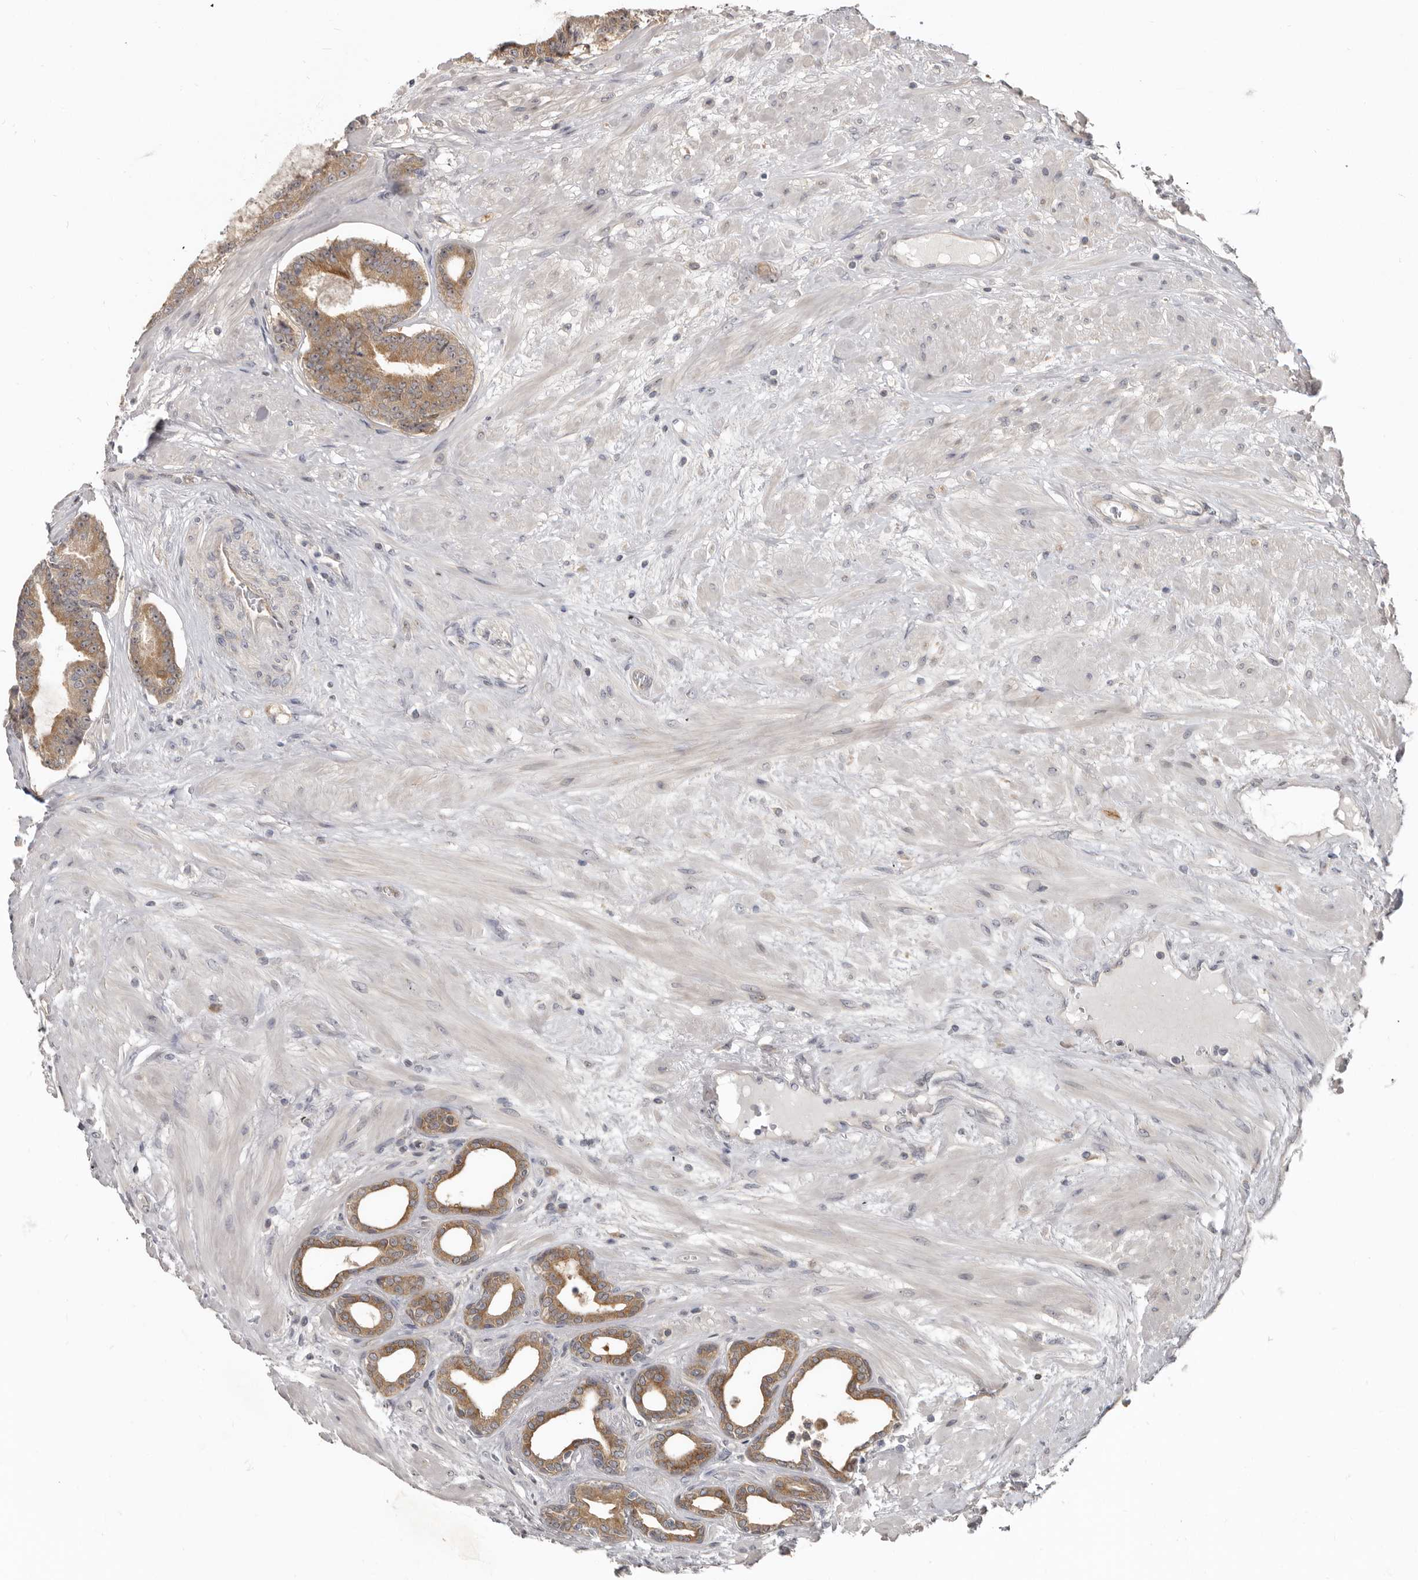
{"staining": {"intensity": "moderate", "quantity": ">75%", "location": "cytoplasmic/membranous"}, "tissue": "prostate cancer", "cell_type": "Tumor cells", "image_type": "cancer", "snomed": [{"axis": "morphology", "description": "Adenocarcinoma, Low grade"}, {"axis": "topography", "description": "Prostate"}], "caption": "There is medium levels of moderate cytoplasmic/membranous expression in tumor cells of prostate cancer, as demonstrated by immunohistochemical staining (brown color).", "gene": "BAD", "patient": {"sex": "male", "age": 60}}